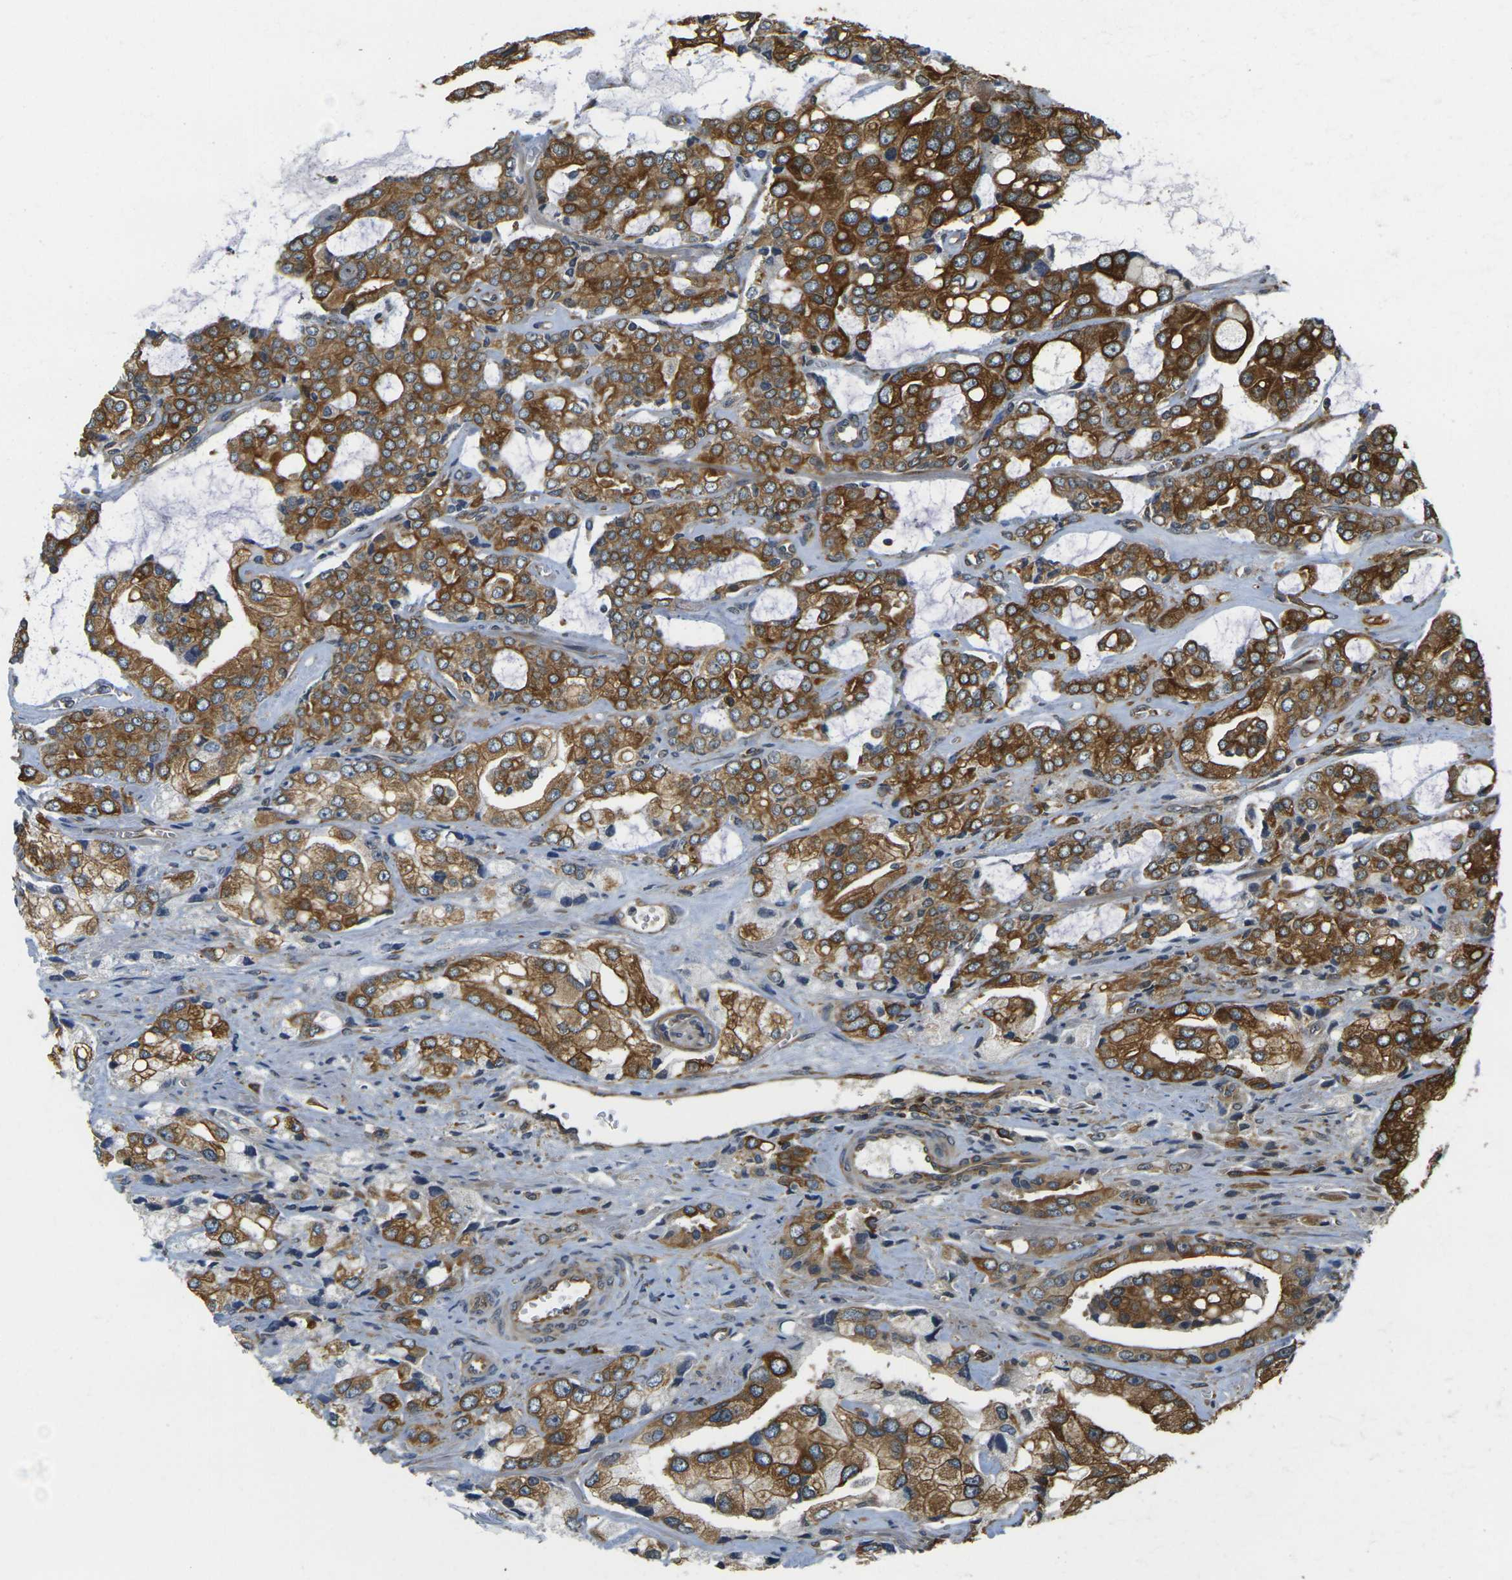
{"staining": {"intensity": "strong", "quantity": "25%-75%", "location": "cytoplasmic/membranous"}, "tissue": "prostate cancer", "cell_type": "Tumor cells", "image_type": "cancer", "snomed": [{"axis": "morphology", "description": "Adenocarcinoma, High grade"}, {"axis": "topography", "description": "Prostate"}], "caption": "An immunohistochemistry (IHC) micrograph of neoplastic tissue is shown. Protein staining in brown highlights strong cytoplasmic/membranous positivity in adenocarcinoma (high-grade) (prostate) within tumor cells. The protein is shown in brown color, while the nuclei are stained blue.", "gene": "CAST", "patient": {"sex": "male", "age": 67}}